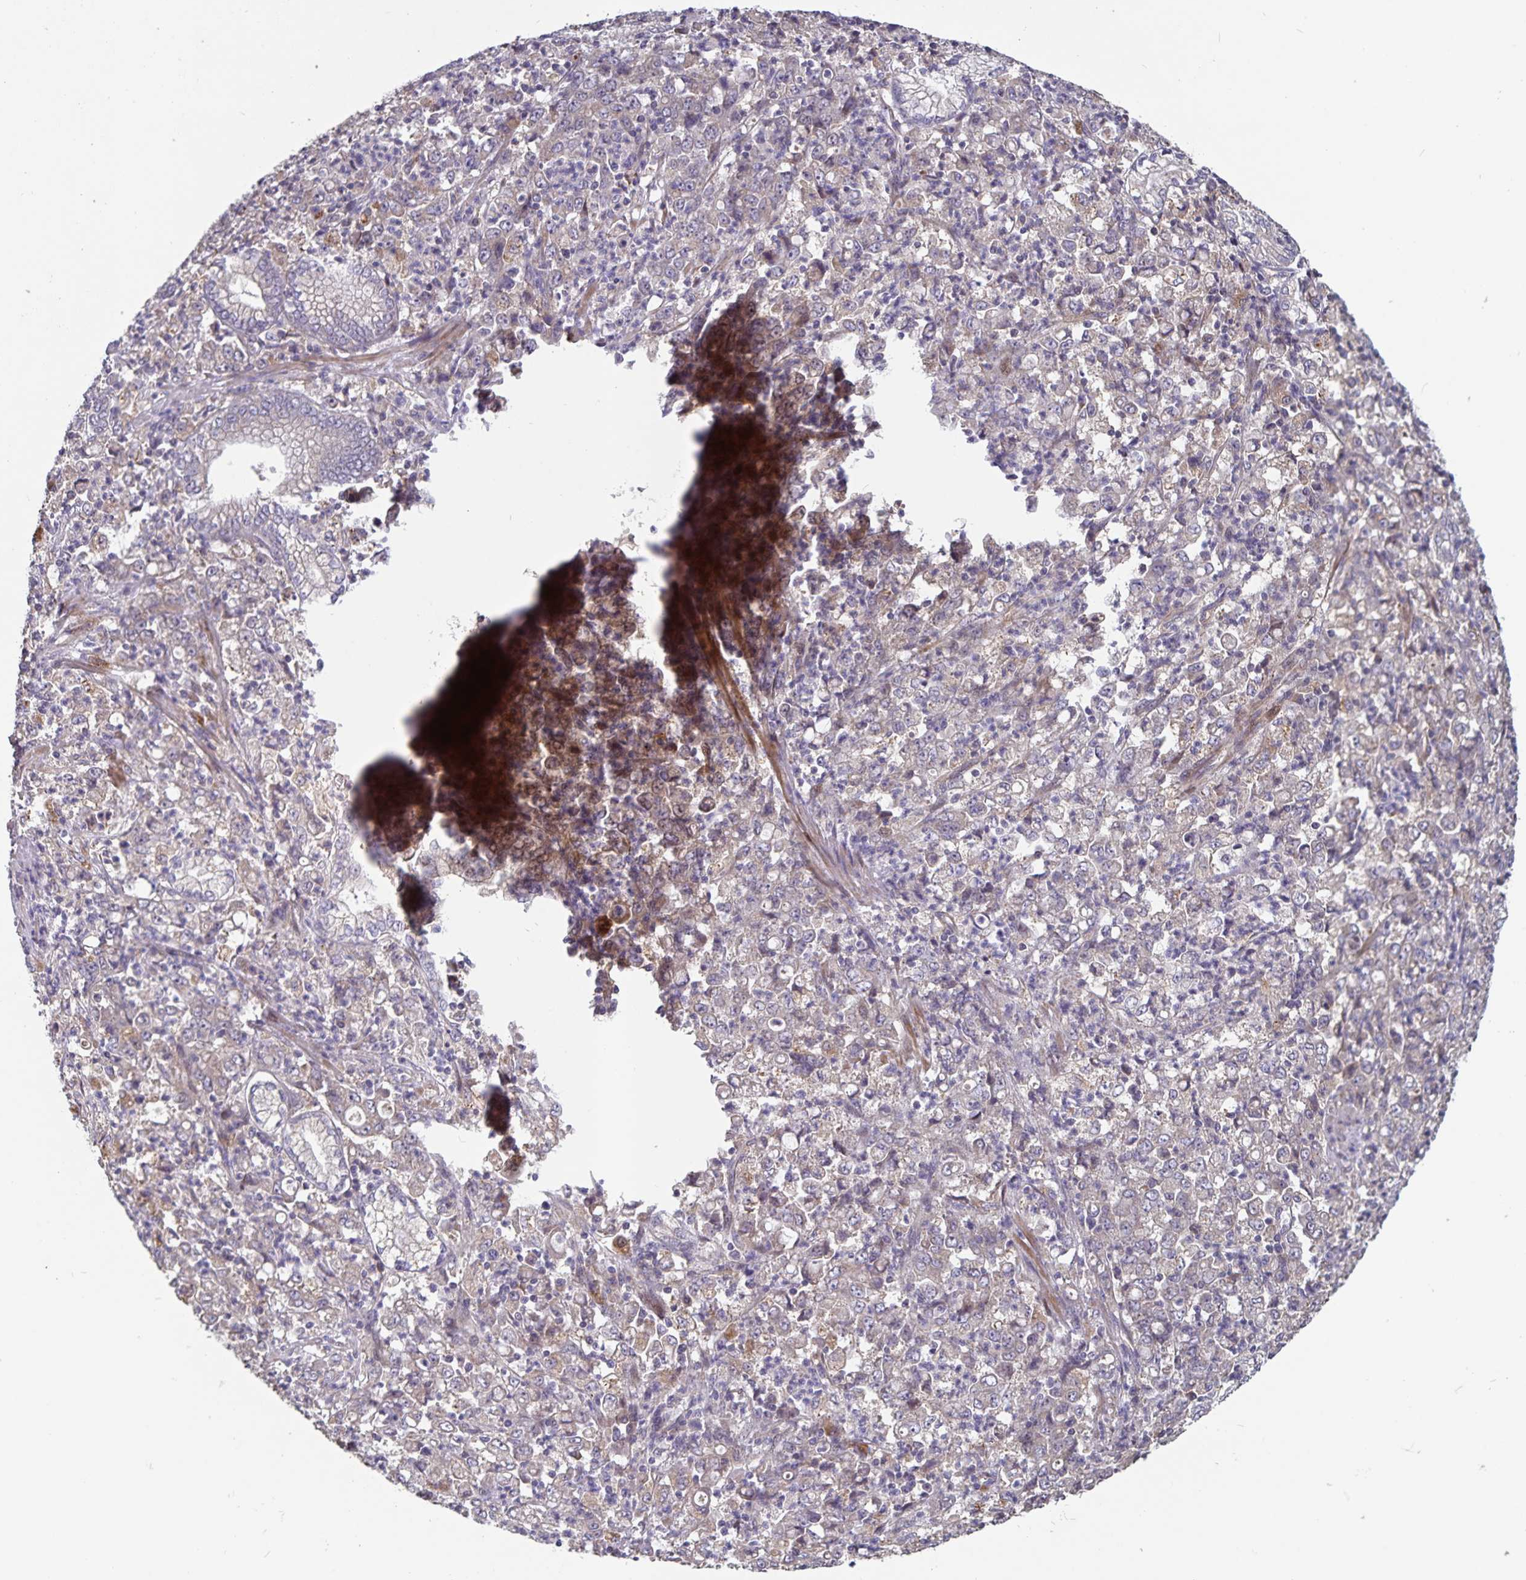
{"staining": {"intensity": "weak", "quantity": "25%-75%", "location": "cytoplasmic/membranous"}, "tissue": "stomach cancer", "cell_type": "Tumor cells", "image_type": "cancer", "snomed": [{"axis": "morphology", "description": "Adenocarcinoma, NOS"}, {"axis": "topography", "description": "Stomach, lower"}], "caption": "Protein expression by immunohistochemistry exhibits weak cytoplasmic/membranous expression in approximately 25%-75% of tumor cells in stomach cancer (adenocarcinoma).", "gene": "FBXL16", "patient": {"sex": "female", "age": 71}}